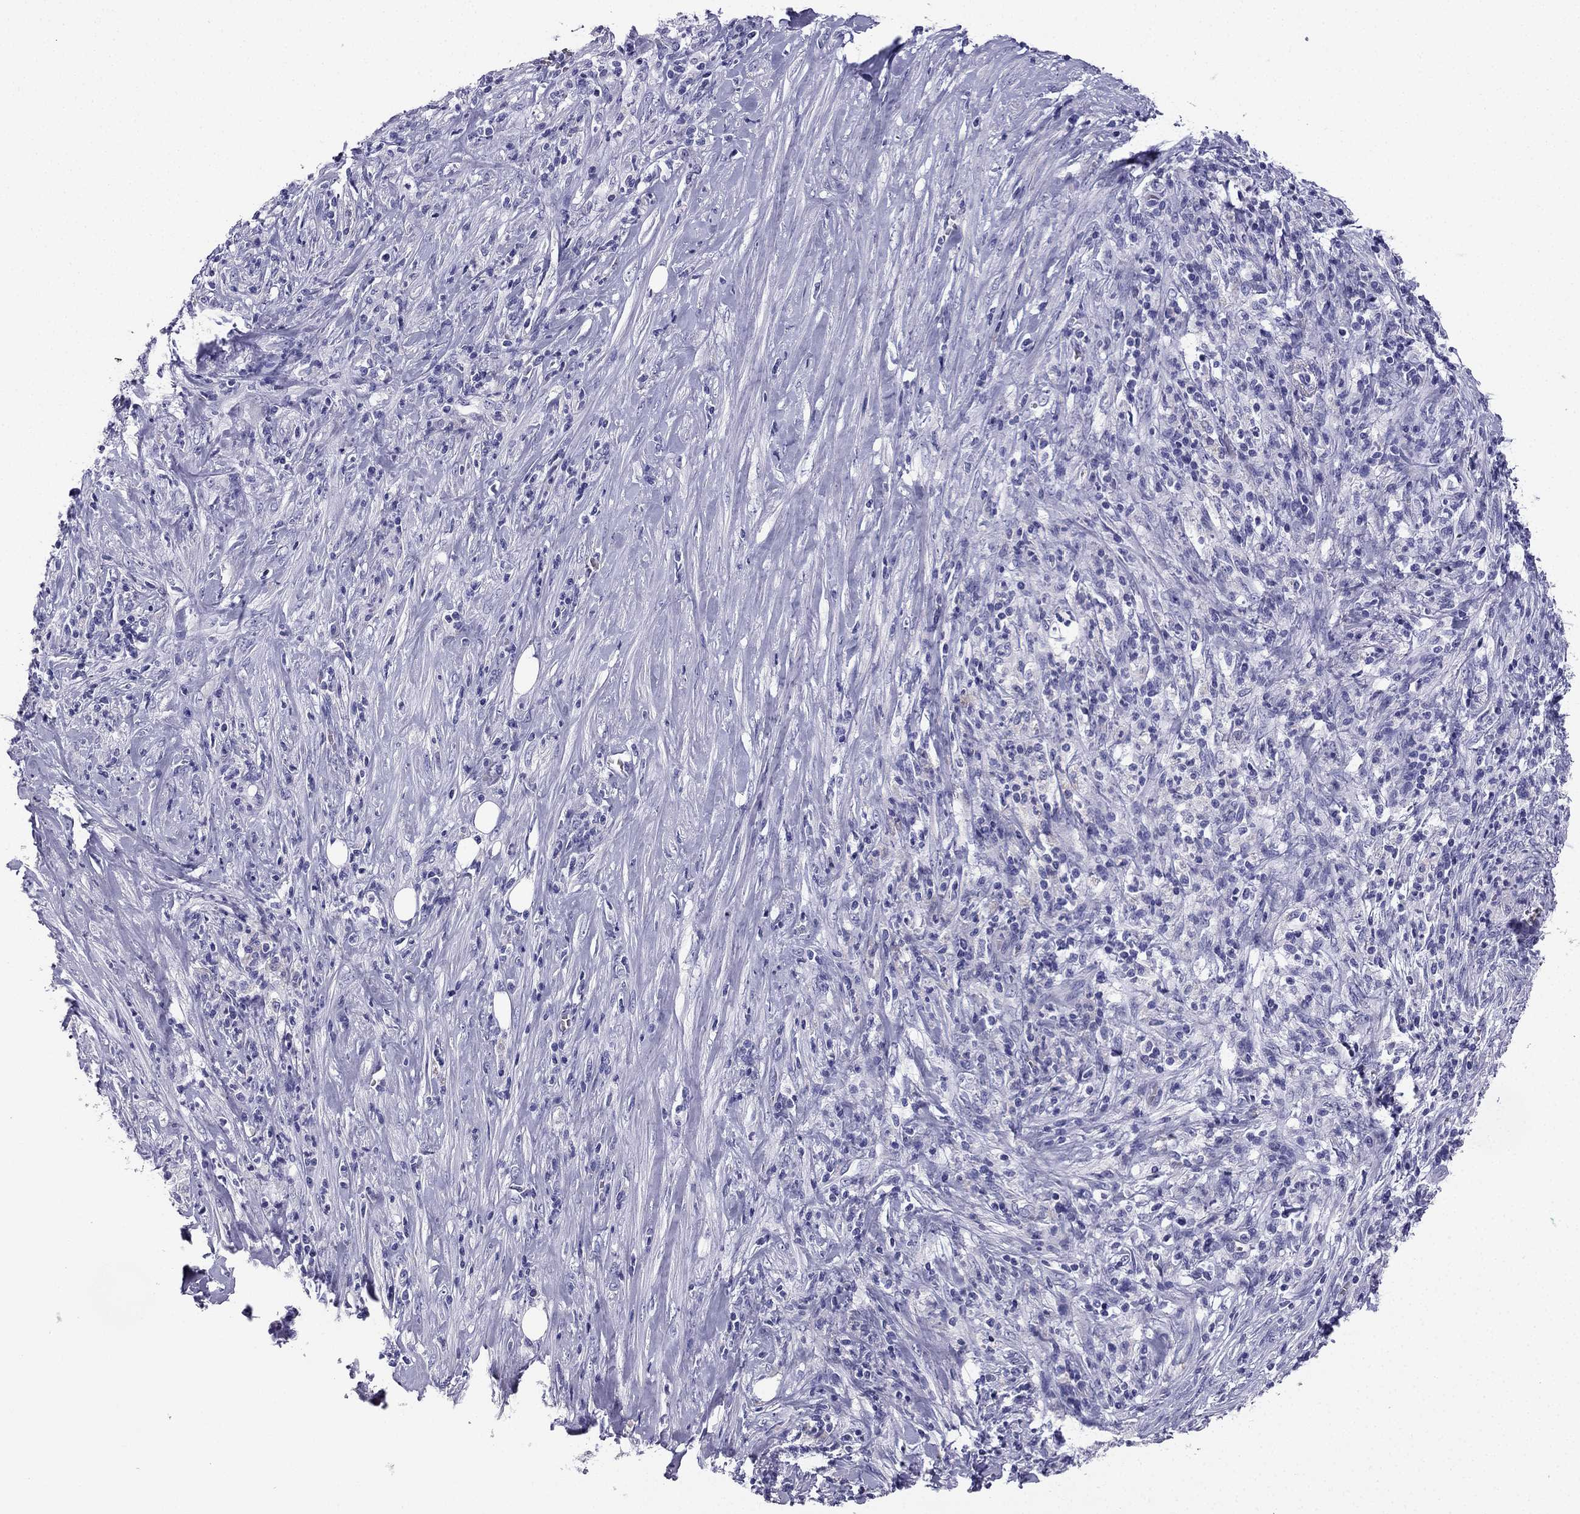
{"staining": {"intensity": "negative", "quantity": "none", "location": "none"}, "tissue": "pancreatic cancer", "cell_type": "Tumor cells", "image_type": "cancer", "snomed": [{"axis": "morphology", "description": "Adenocarcinoma, NOS"}, {"axis": "topography", "description": "Pancreas"}], "caption": "Adenocarcinoma (pancreatic) was stained to show a protein in brown. There is no significant positivity in tumor cells.", "gene": "NPTX1", "patient": {"sex": "male", "age": 57}}